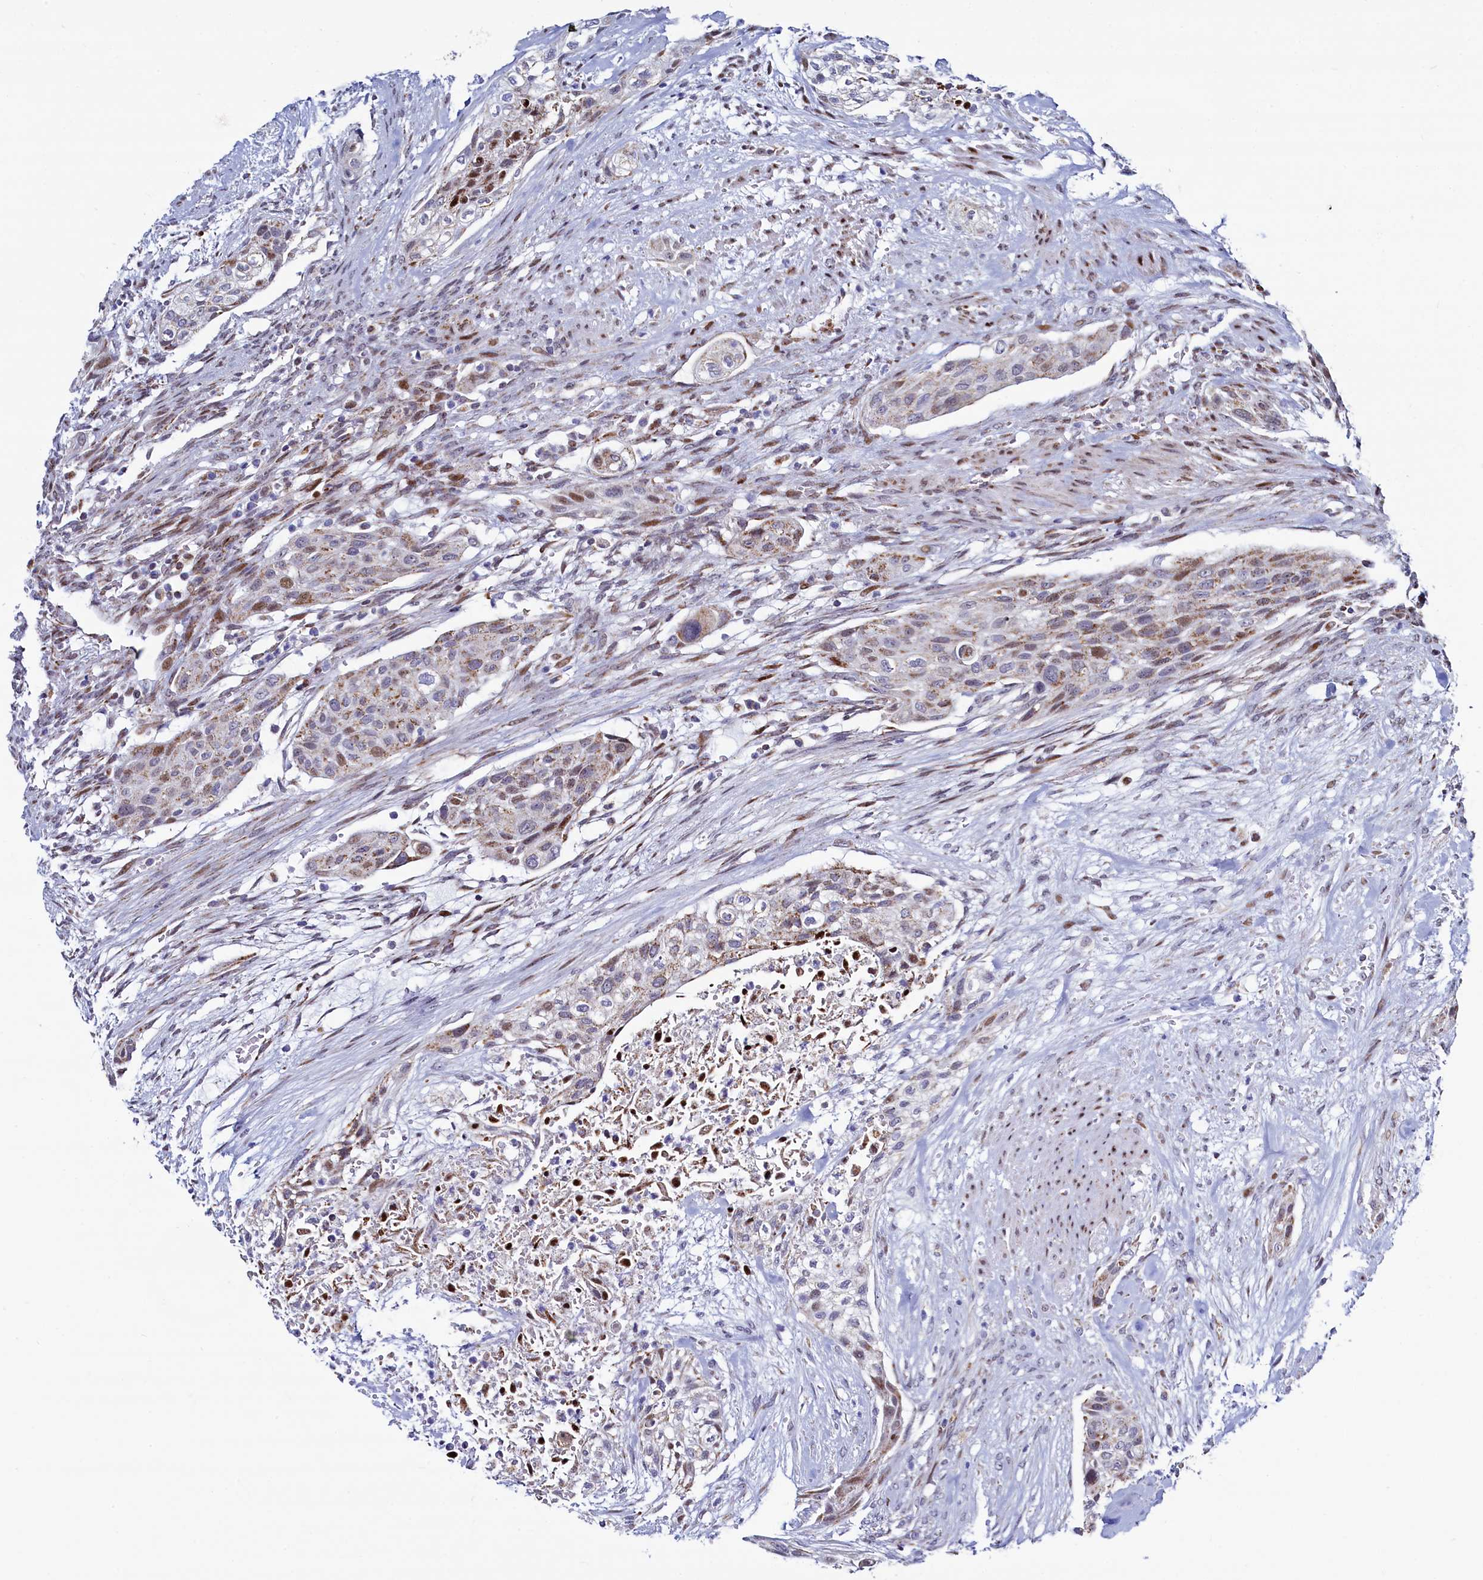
{"staining": {"intensity": "weak", "quantity": "<25%", "location": "cytoplasmic/membranous,nuclear"}, "tissue": "urothelial cancer", "cell_type": "Tumor cells", "image_type": "cancer", "snomed": [{"axis": "morphology", "description": "Urothelial carcinoma, High grade"}, {"axis": "topography", "description": "Urinary bladder"}], "caption": "A micrograph of urothelial cancer stained for a protein displays no brown staining in tumor cells. (DAB (3,3'-diaminobenzidine) immunohistochemistry (IHC) visualized using brightfield microscopy, high magnification).", "gene": "HDGFL3", "patient": {"sex": "male", "age": 35}}